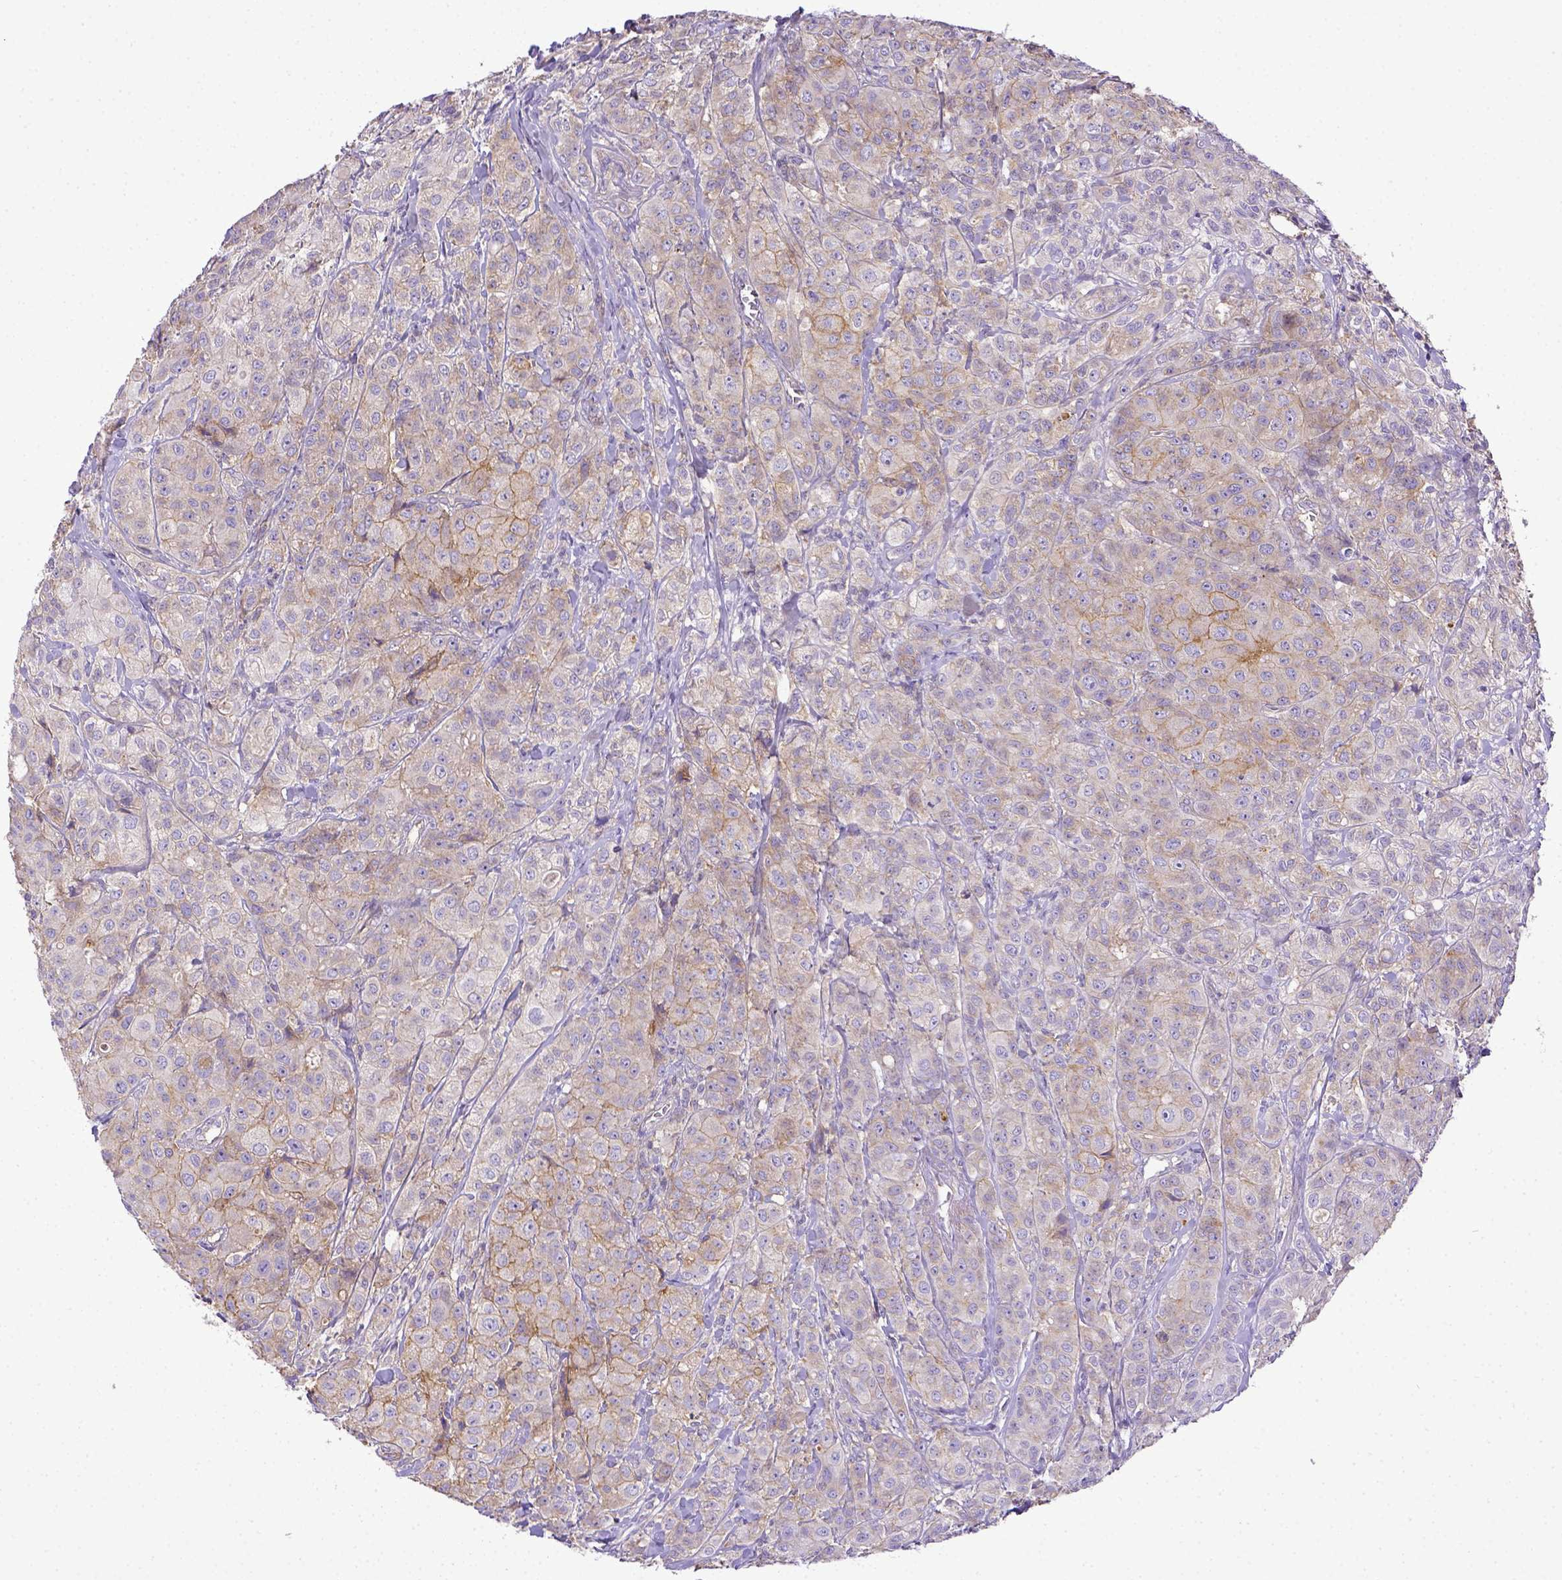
{"staining": {"intensity": "weak", "quantity": "25%-75%", "location": "cytoplasmic/membranous"}, "tissue": "breast cancer", "cell_type": "Tumor cells", "image_type": "cancer", "snomed": [{"axis": "morphology", "description": "Duct carcinoma"}, {"axis": "topography", "description": "Breast"}], "caption": "Immunohistochemical staining of breast cancer (invasive ductal carcinoma) exhibits low levels of weak cytoplasmic/membranous protein staining in about 25%-75% of tumor cells. Using DAB (3,3'-diaminobenzidine) (brown) and hematoxylin (blue) stains, captured at high magnification using brightfield microscopy.", "gene": "CD40", "patient": {"sex": "female", "age": 43}}